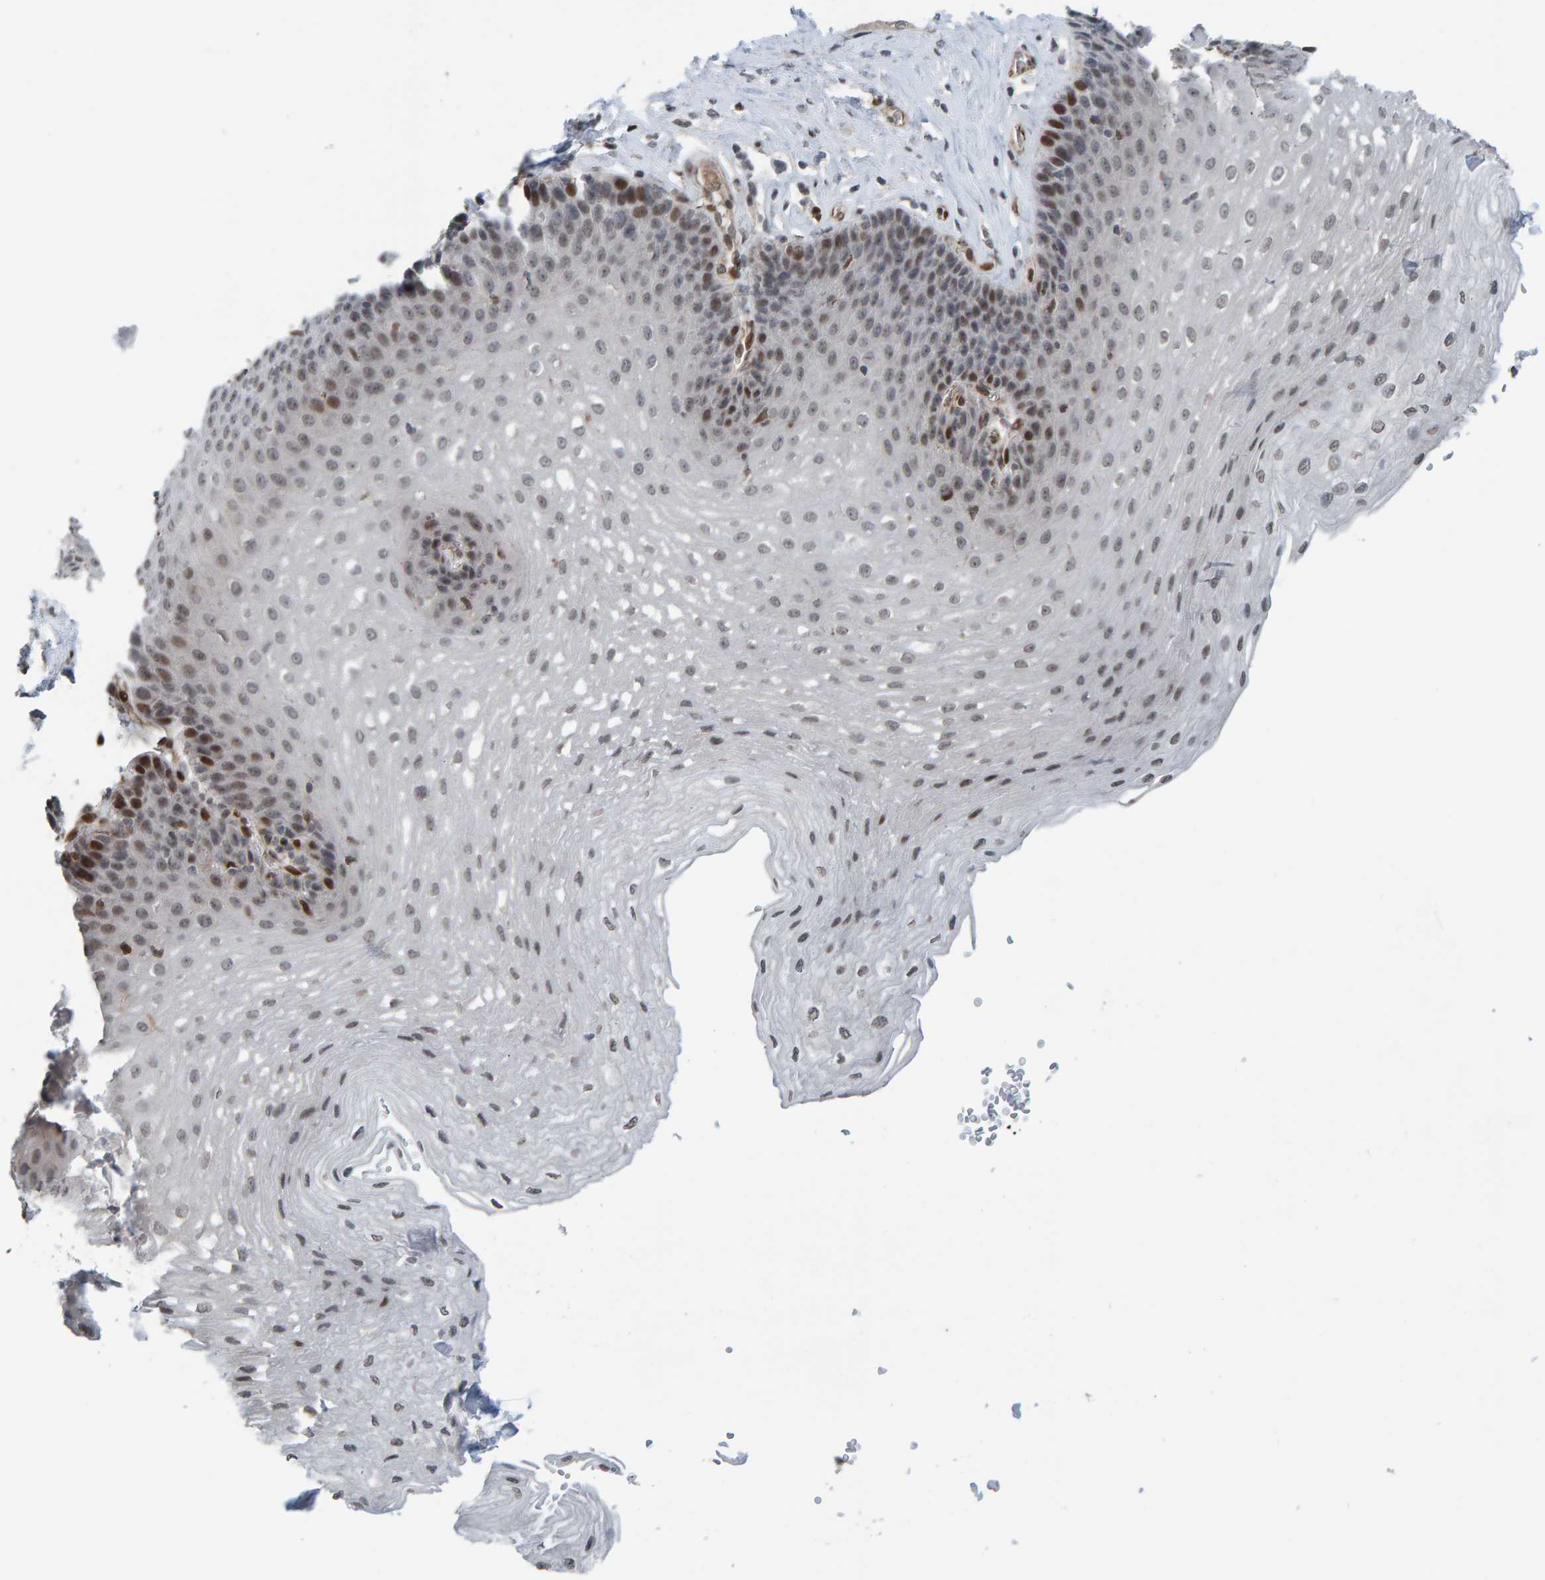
{"staining": {"intensity": "moderate", "quantity": "<25%", "location": "nuclear"}, "tissue": "esophagus", "cell_type": "Squamous epithelial cells", "image_type": "normal", "snomed": [{"axis": "morphology", "description": "Normal tissue, NOS"}, {"axis": "topography", "description": "Esophagus"}], "caption": "This histopathology image reveals unremarkable esophagus stained with immunohistochemistry (IHC) to label a protein in brown. The nuclear of squamous epithelial cells show moderate positivity for the protein. Nuclei are counter-stained blue.", "gene": "ZNF366", "patient": {"sex": "female", "age": 66}}